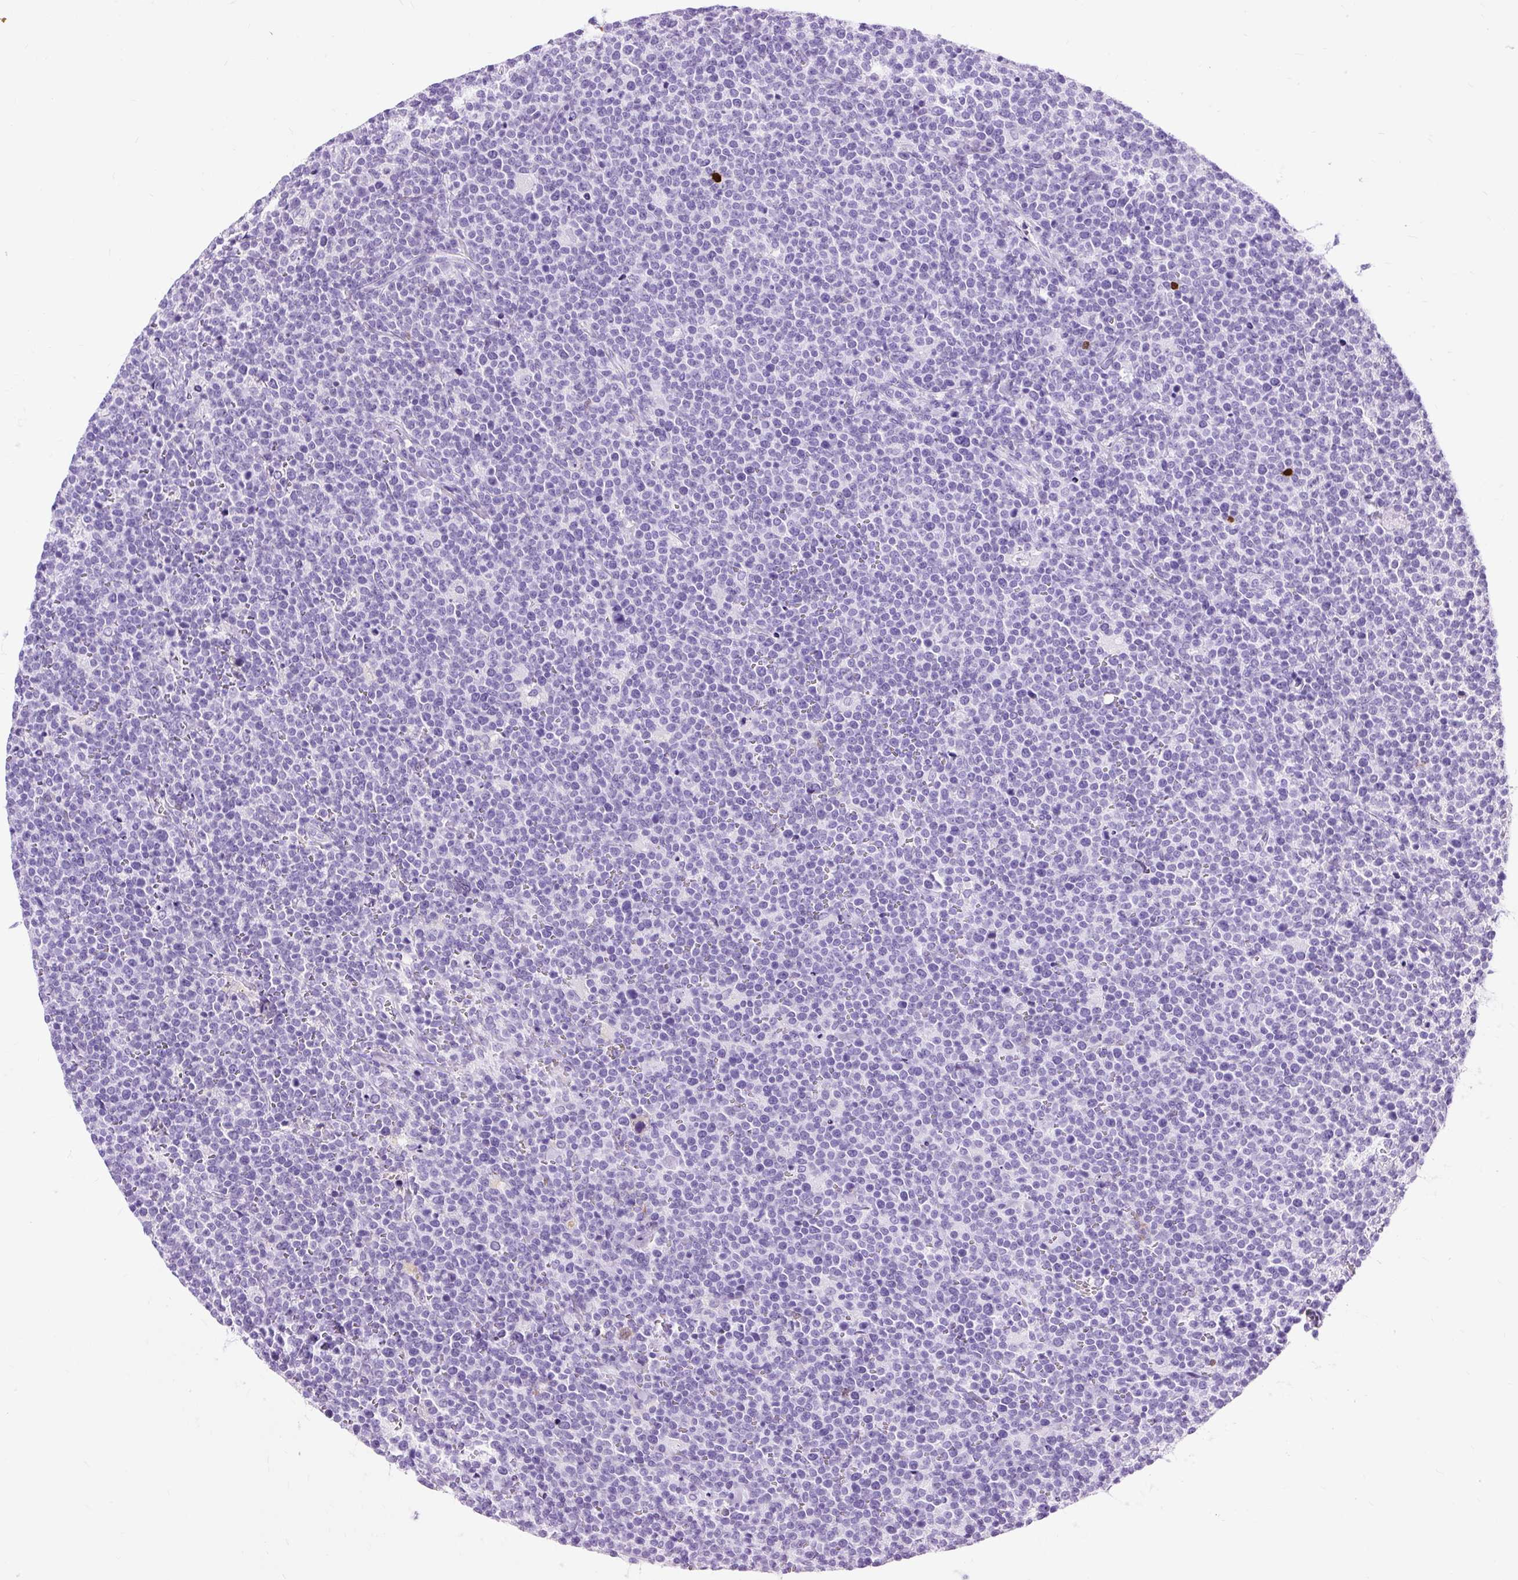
{"staining": {"intensity": "negative", "quantity": "none", "location": "none"}, "tissue": "lymphoma", "cell_type": "Tumor cells", "image_type": "cancer", "snomed": [{"axis": "morphology", "description": "Malignant lymphoma, non-Hodgkin's type, High grade"}, {"axis": "topography", "description": "Lymph node"}], "caption": "Micrograph shows no significant protein positivity in tumor cells of high-grade malignant lymphoma, non-Hodgkin's type.", "gene": "PVALB", "patient": {"sex": "male", "age": 61}}